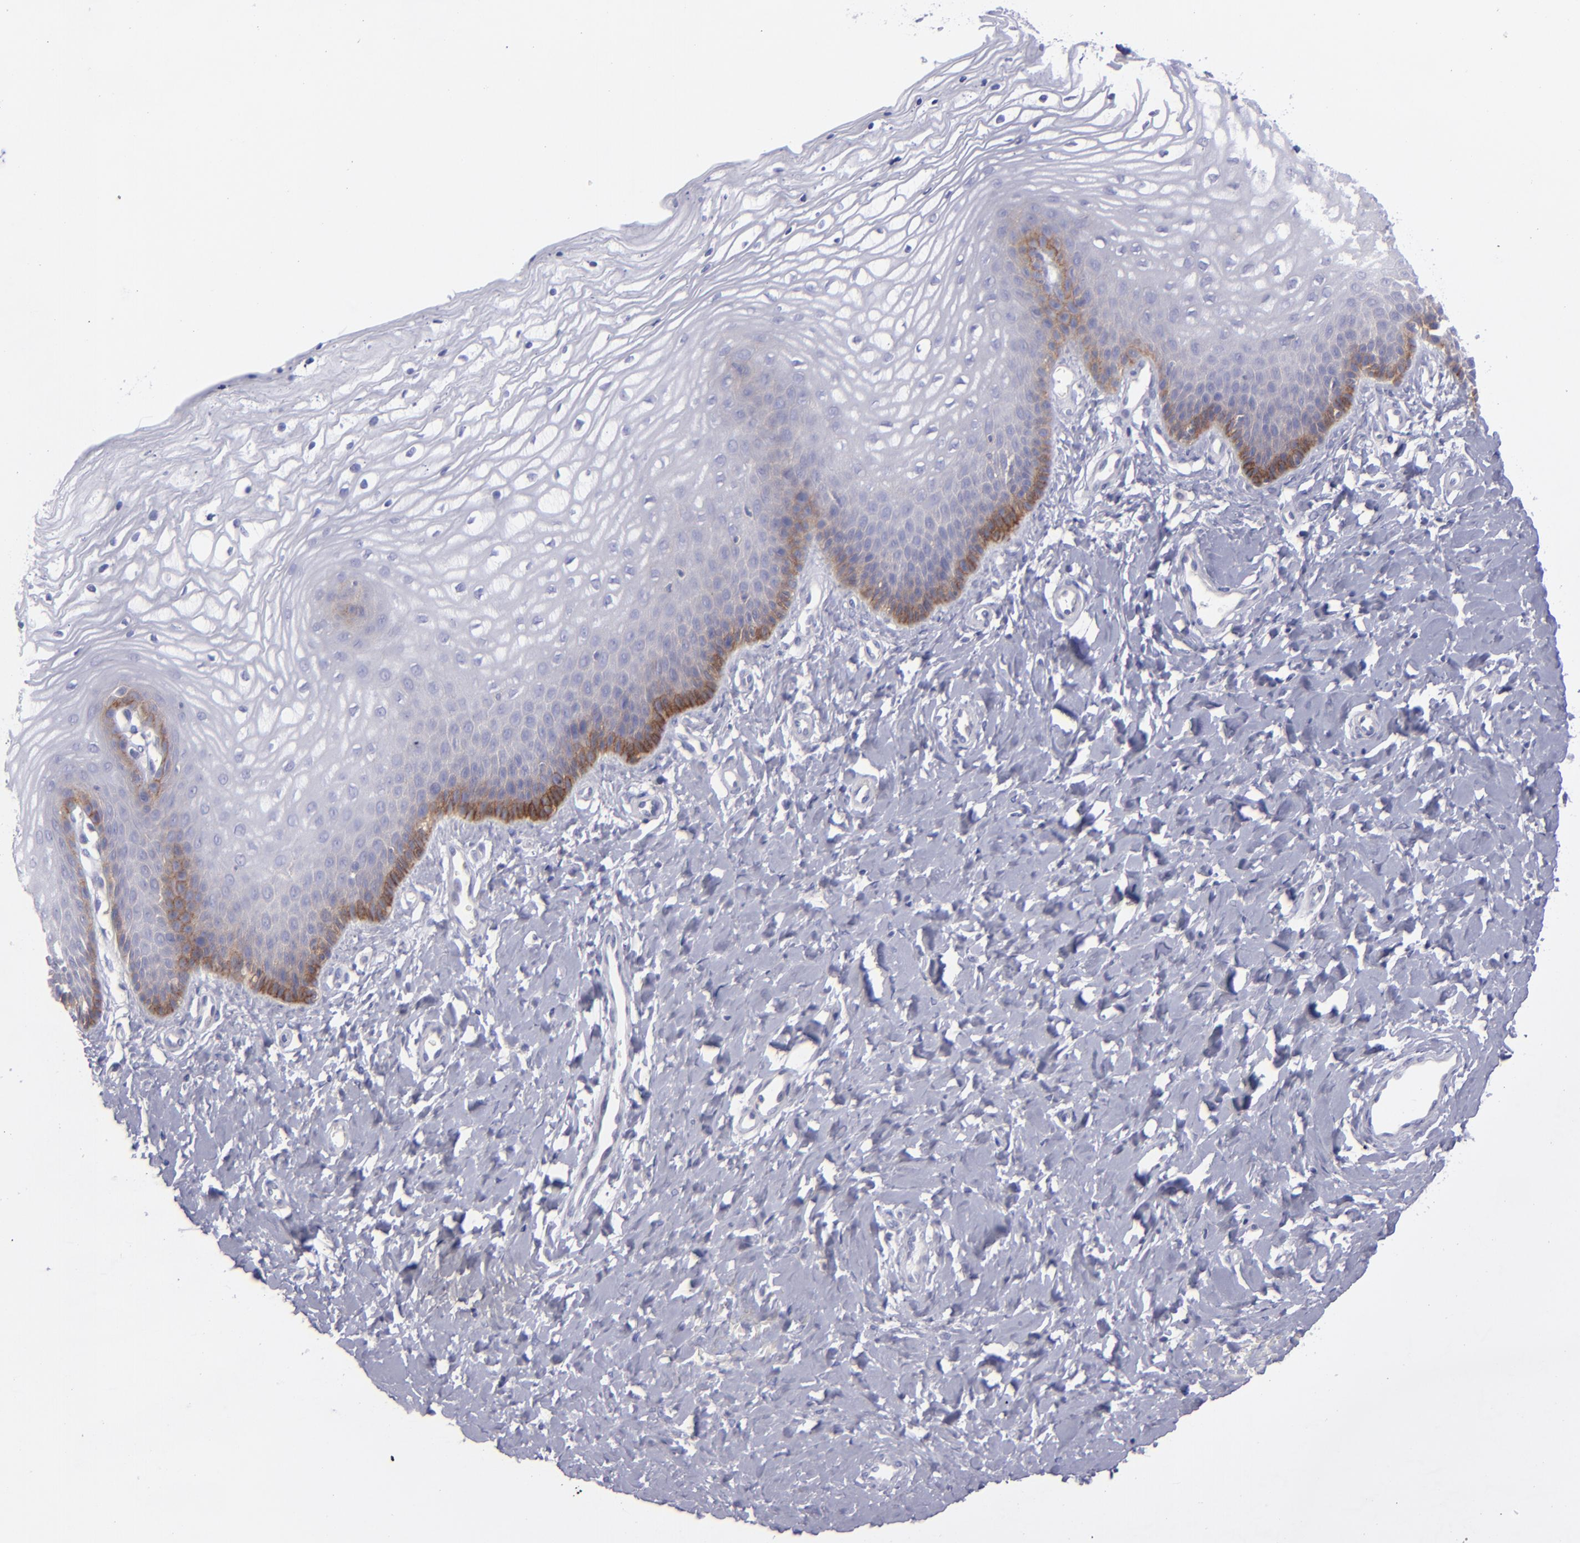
{"staining": {"intensity": "moderate", "quantity": "<25%", "location": "cytoplasmic/membranous"}, "tissue": "vagina", "cell_type": "Squamous epithelial cells", "image_type": "normal", "snomed": [{"axis": "morphology", "description": "Normal tissue, NOS"}, {"axis": "topography", "description": "Vagina"}], "caption": "Benign vagina was stained to show a protein in brown. There is low levels of moderate cytoplasmic/membranous positivity in about <25% of squamous epithelial cells. (brown staining indicates protein expression, while blue staining denotes nuclei).", "gene": "BSG", "patient": {"sex": "female", "age": 68}}